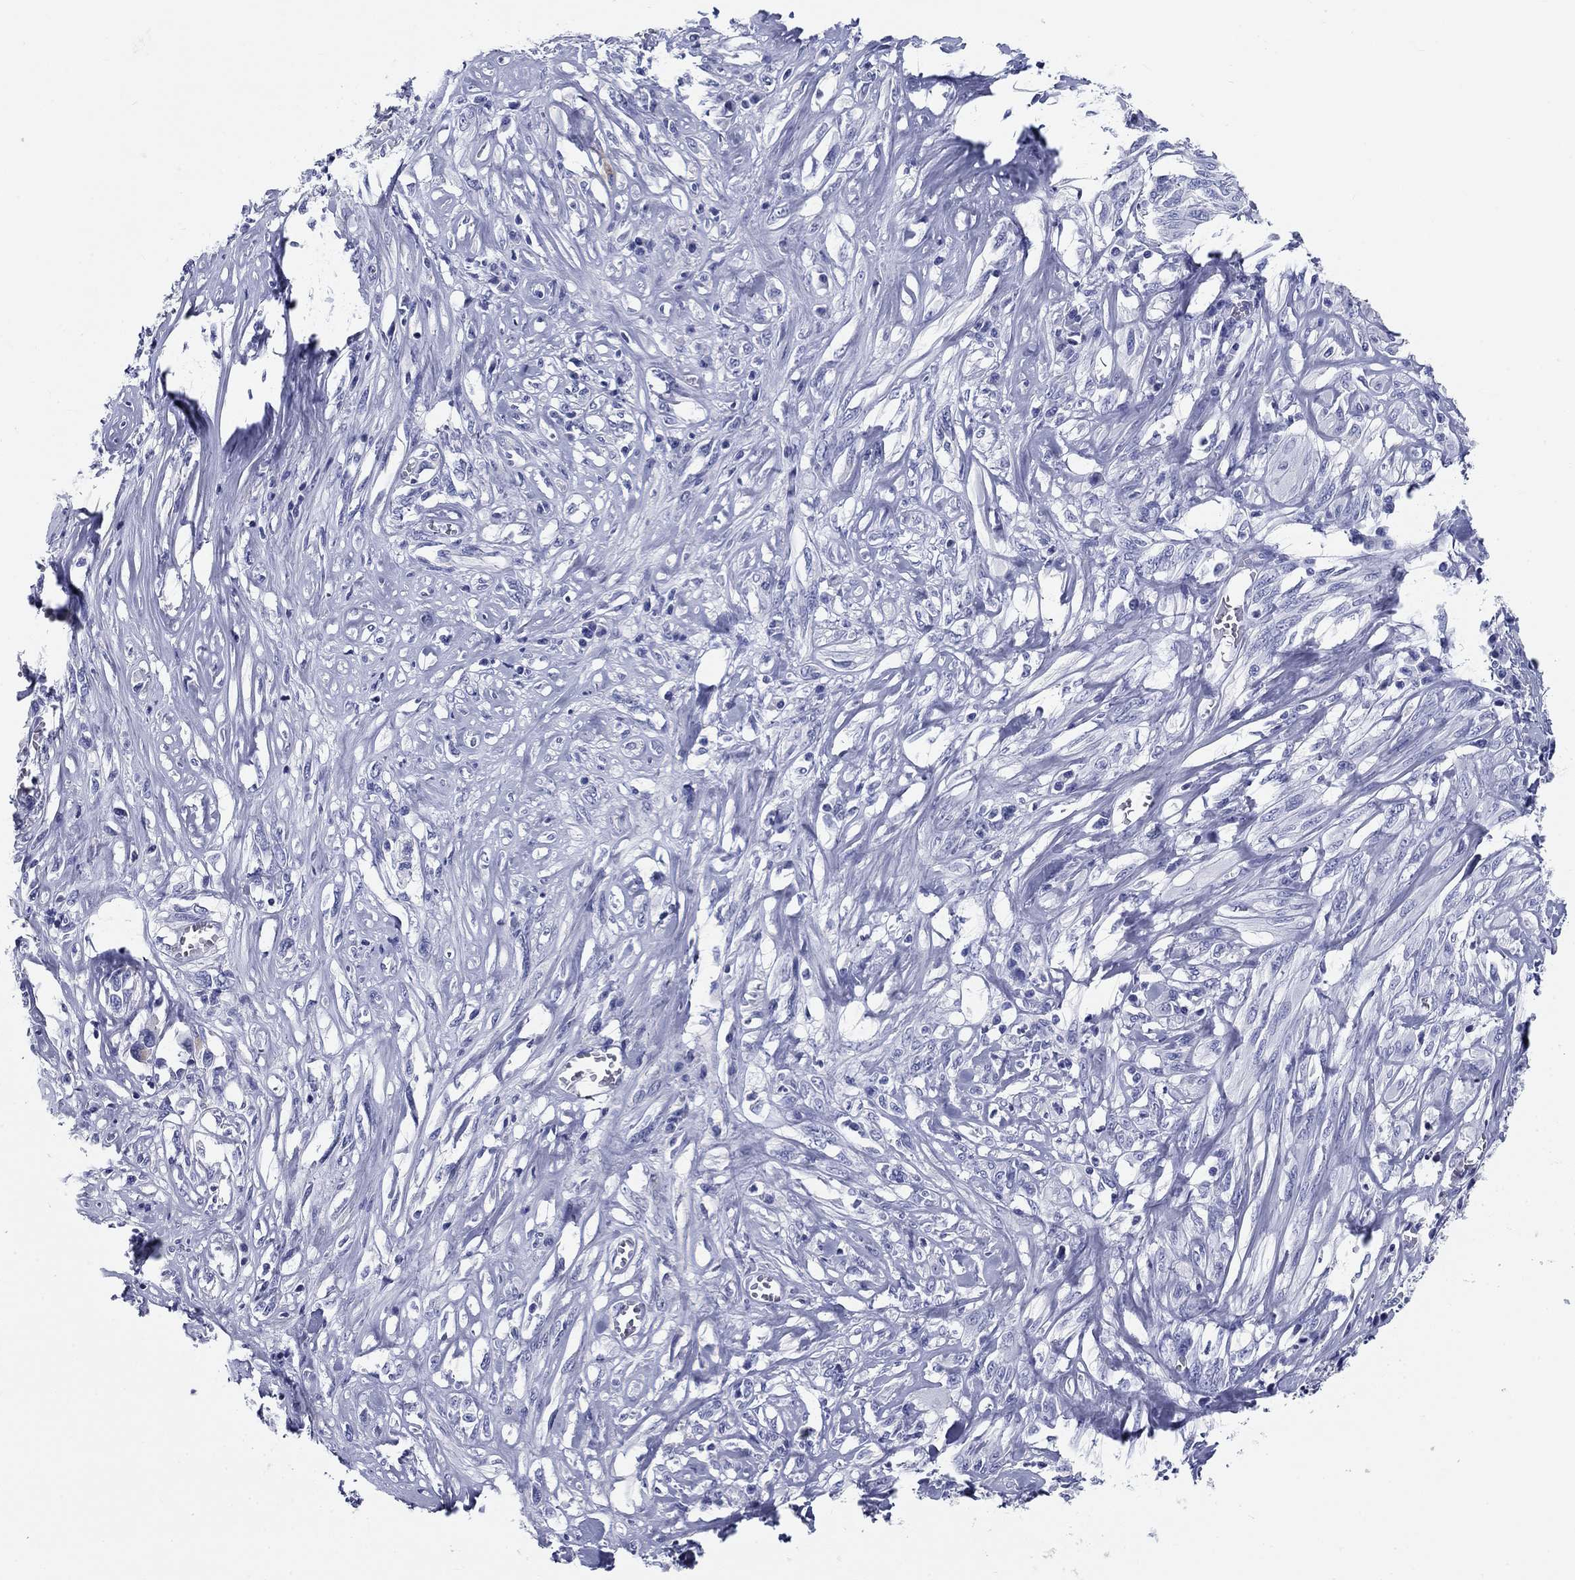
{"staining": {"intensity": "negative", "quantity": "none", "location": "none"}, "tissue": "melanoma", "cell_type": "Tumor cells", "image_type": "cancer", "snomed": [{"axis": "morphology", "description": "Malignant melanoma, NOS"}, {"axis": "topography", "description": "Skin"}], "caption": "Melanoma was stained to show a protein in brown. There is no significant positivity in tumor cells. The staining was performed using DAB to visualize the protein expression in brown, while the nuclei were stained in blue with hematoxylin (Magnification: 20x).", "gene": "UPB1", "patient": {"sex": "female", "age": 91}}